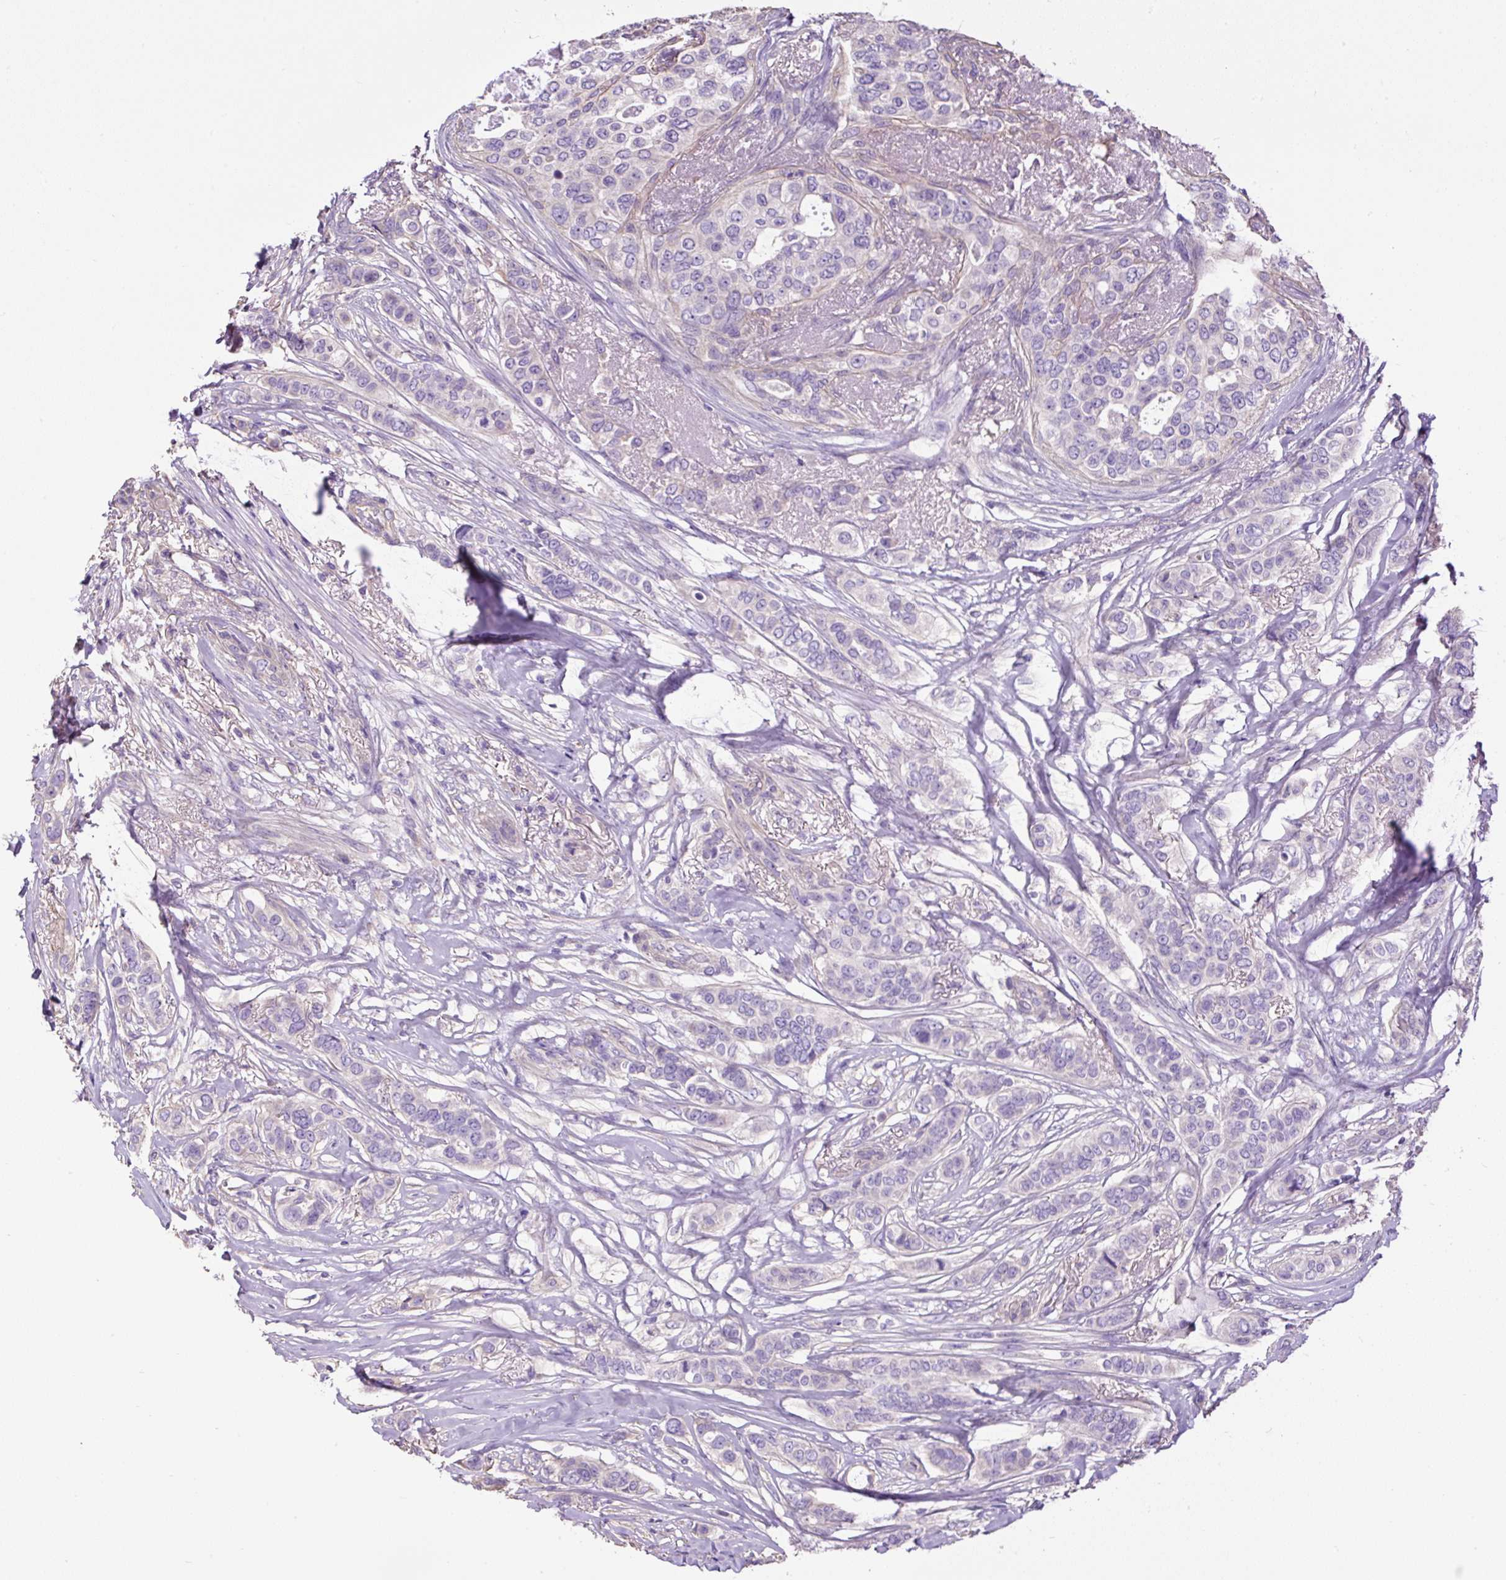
{"staining": {"intensity": "negative", "quantity": "none", "location": "none"}, "tissue": "breast cancer", "cell_type": "Tumor cells", "image_type": "cancer", "snomed": [{"axis": "morphology", "description": "Lobular carcinoma"}, {"axis": "topography", "description": "Breast"}], "caption": "Breast cancer stained for a protein using IHC demonstrates no positivity tumor cells.", "gene": "PDIA2", "patient": {"sex": "female", "age": 51}}